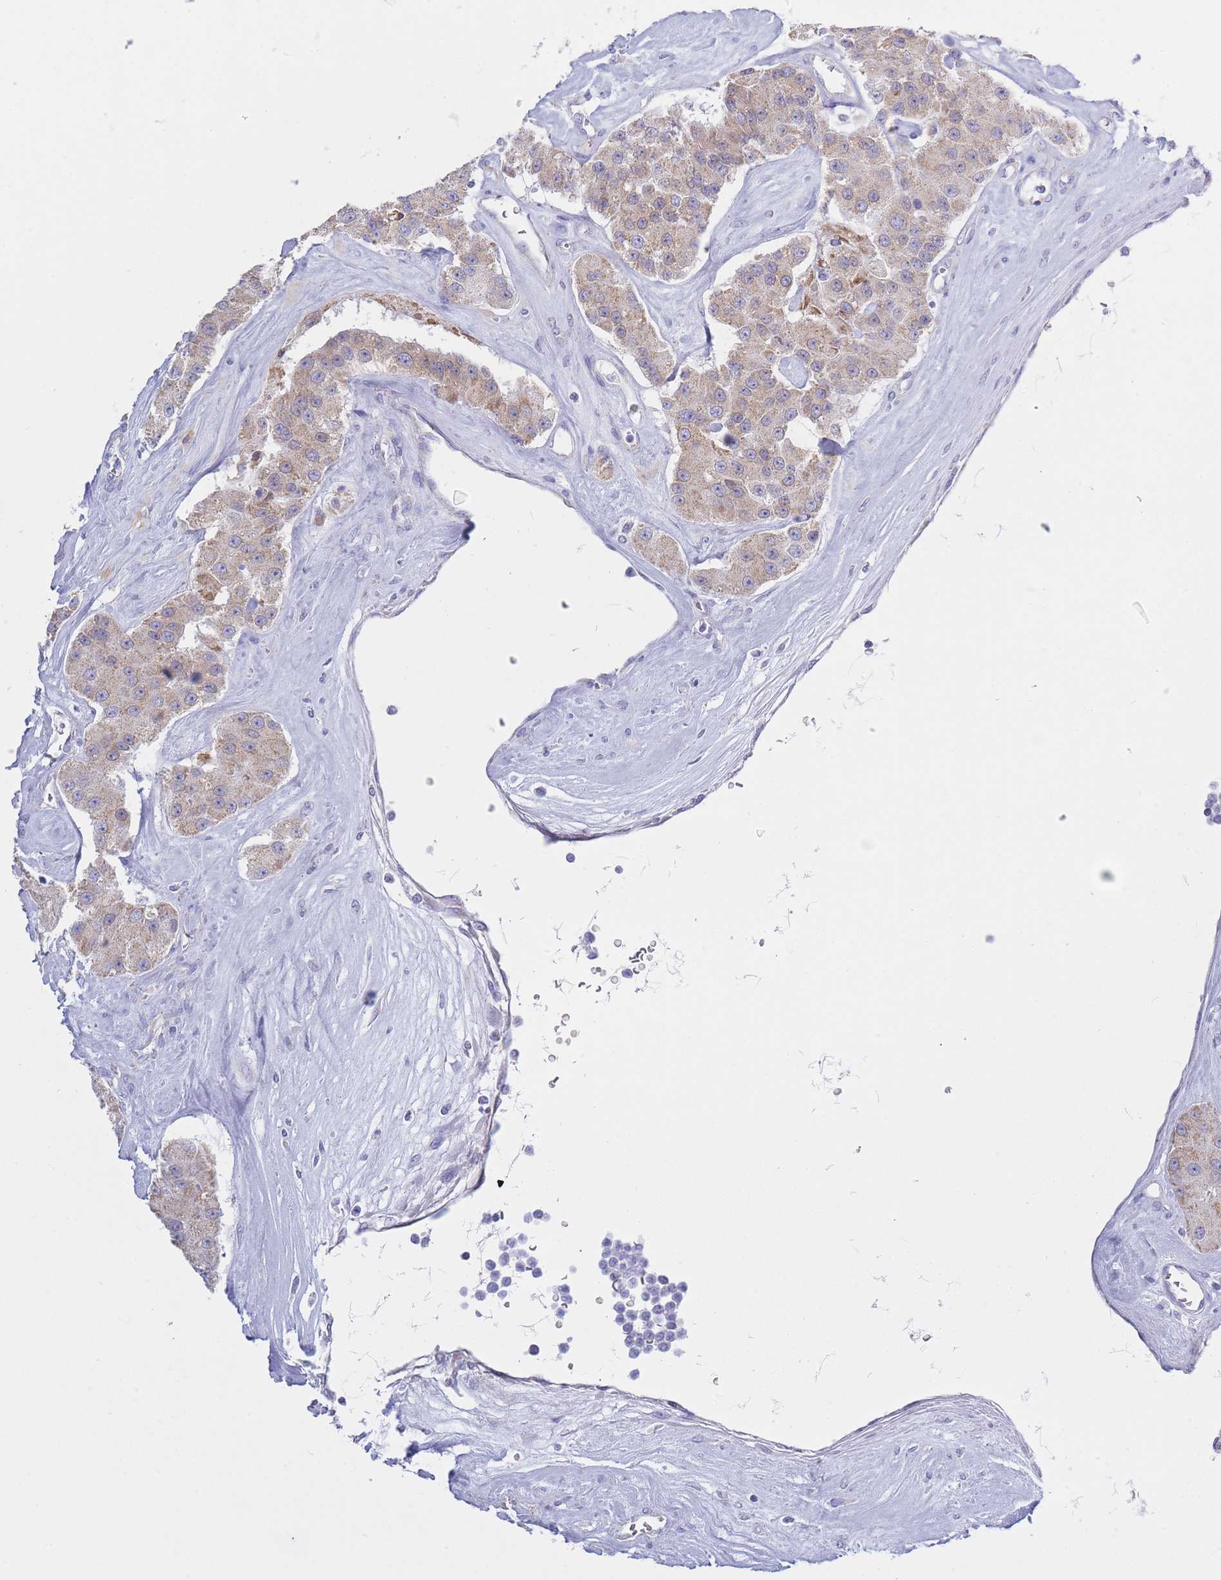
{"staining": {"intensity": "weak", "quantity": ">75%", "location": "cytoplasmic/membranous"}, "tissue": "carcinoid", "cell_type": "Tumor cells", "image_type": "cancer", "snomed": [{"axis": "morphology", "description": "Carcinoid, malignant, NOS"}, {"axis": "topography", "description": "Pancreas"}], "caption": "Carcinoid was stained to show a protein in brown. There is low levels of weak cytoplasmic/membranous expression in about >75% of tumor cells. The protein is stained brown, and the nuclei are stained in blue (DAB IHC with brightfield microscopy, high magnification).", "gene": "NANP", "patient": {"sex": "male", "age": 41}}